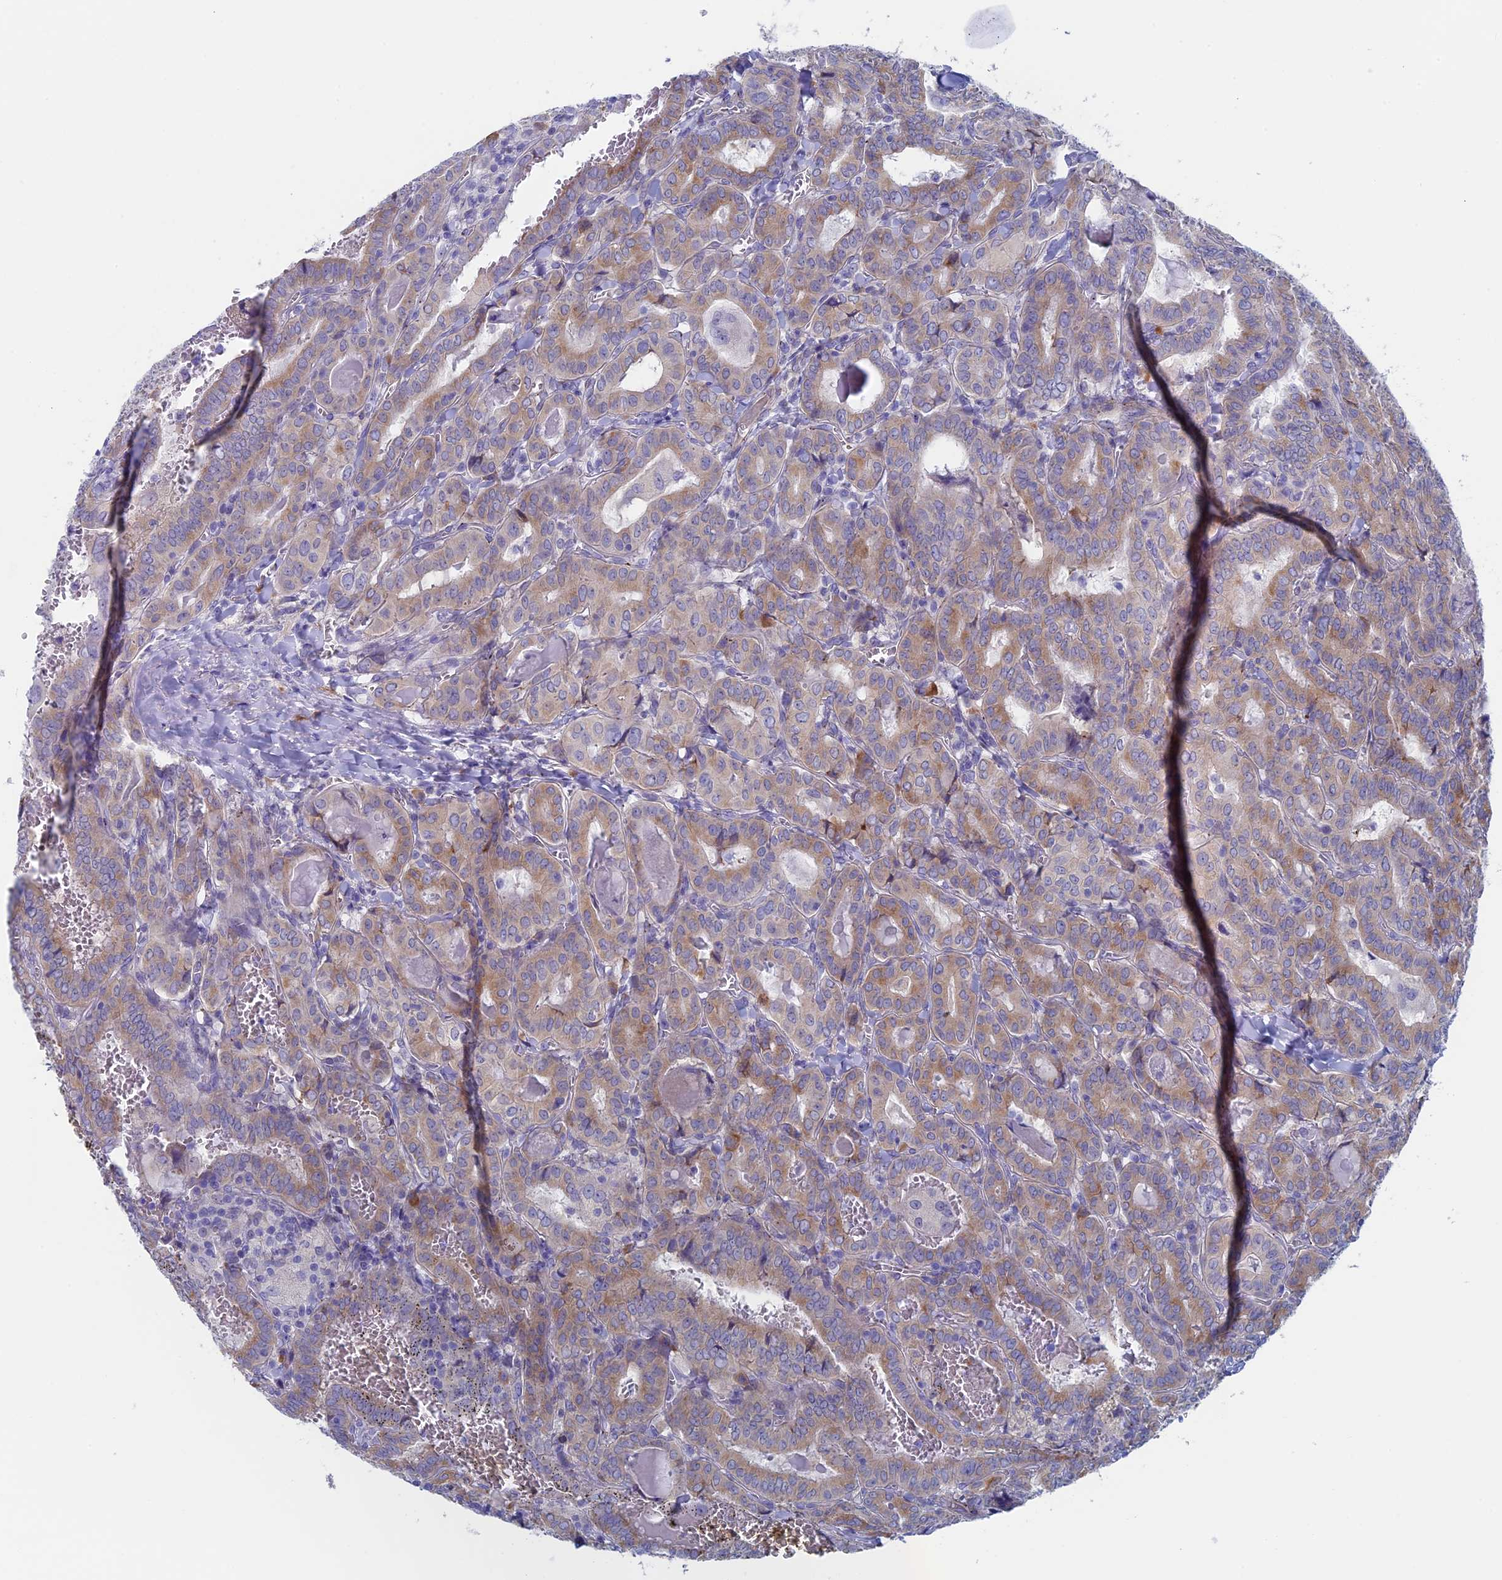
{"staining": {"intensity": "weak", "quantity": "25%-75%", "location": "cytoplasmic/membranous"}, "tissue": "thyroid cancer", "cell_type": "Tumor cells", "image_type": "cancer", "snomed": [{"axis": "morphology", "description": "Papillary adenocarcinoma, NOS"}, {"axis": "topography", "description": "Thyroid gland"}], "caption": "Thyroid cancer was stained to show a protein in brown. There is low levels of weak cytoplasmic/membranous expression in about 25%-75% of tumor cells. (Brightfield microscopy of DAB IHC at high magnification).", "gene": "MAGEB6", "patient": {"sex": "female", "age": 72}}